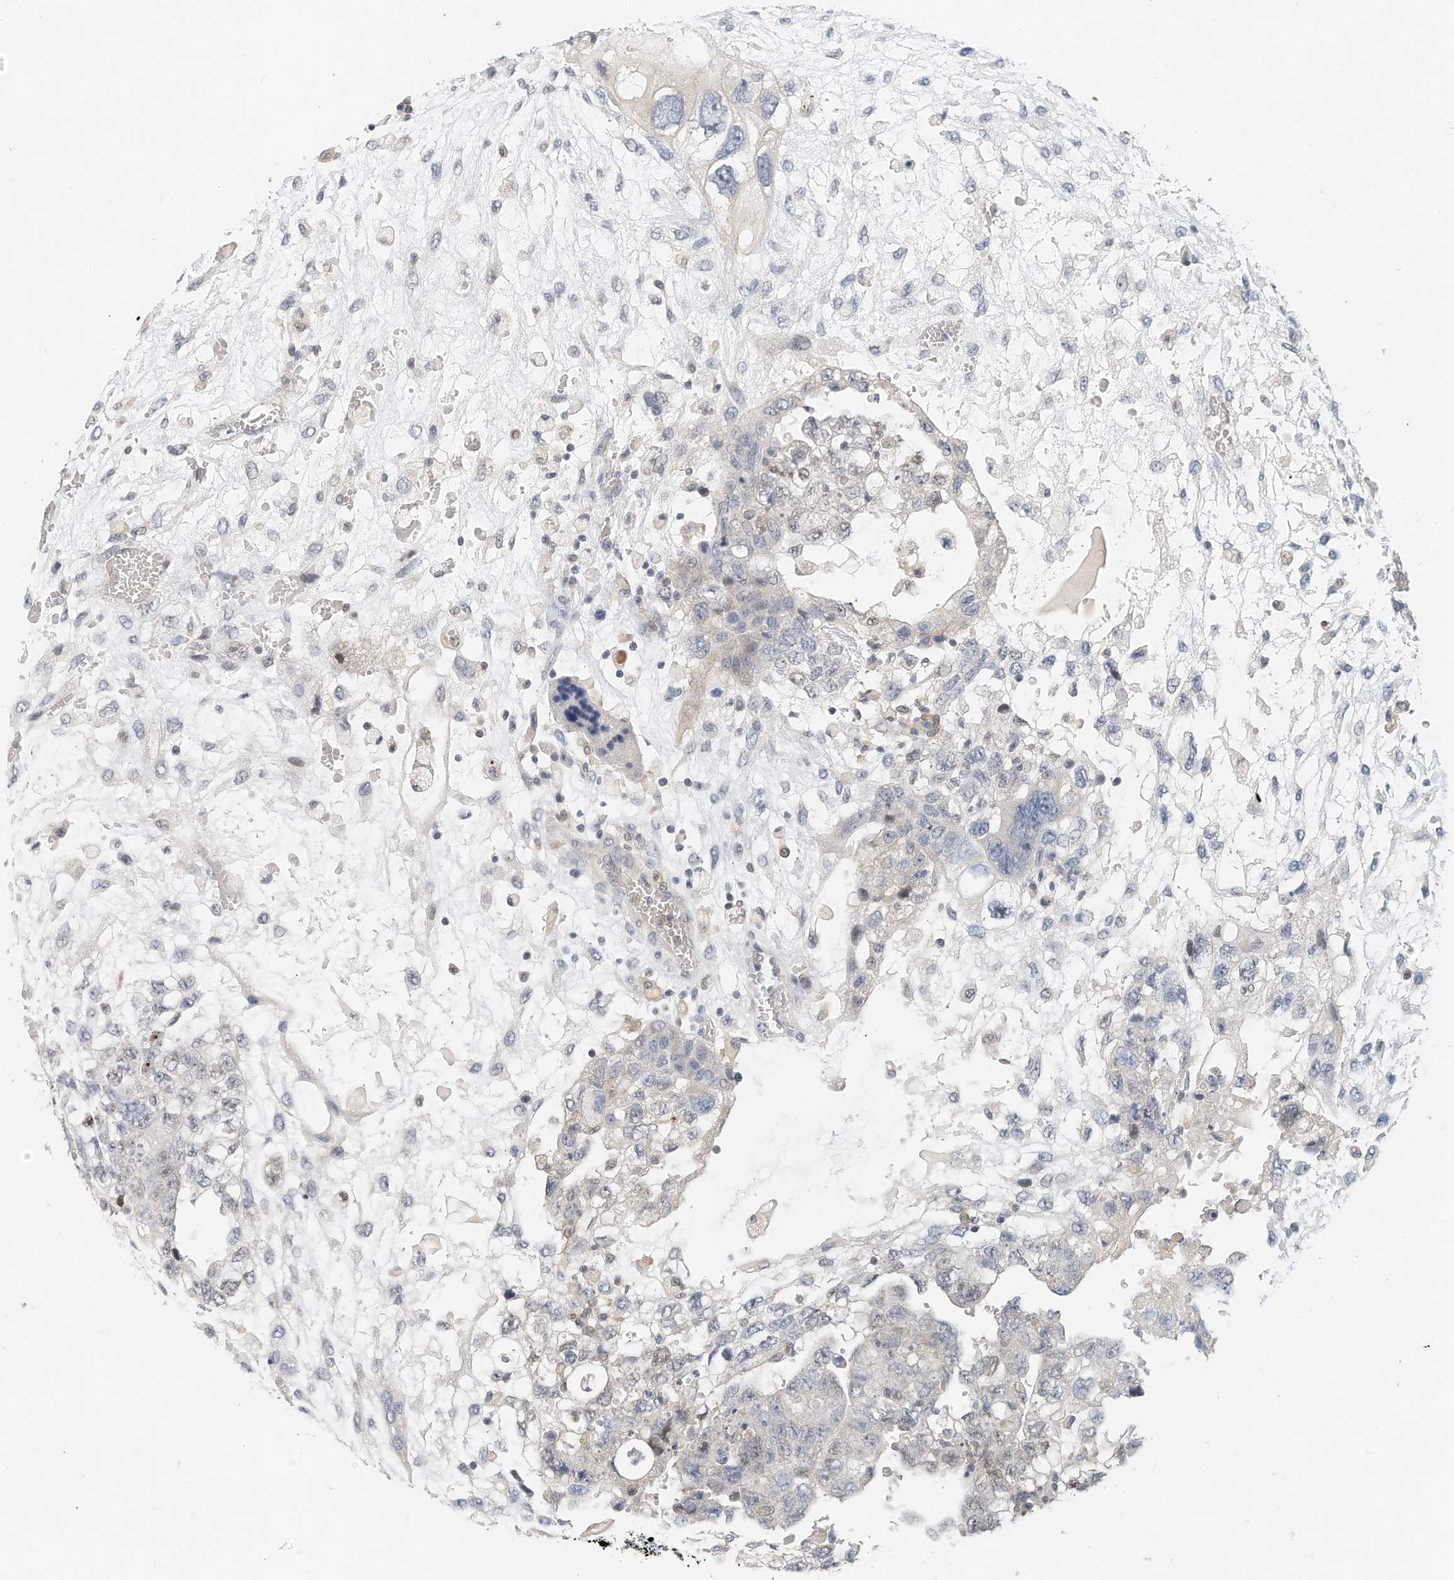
{"staining": {"intensity": "negative", "quantity": "none", "location": "none"}, "tissue": "testis cancer", "cell_type": "Tumor cells", "image_type": "cancer", "snomed": [{"axis": "morphology", "description": "Carcinoma, Embryonal, NOS"}, {"axis": "topography", "description": "Testis"}], "caption": "Immunohistochemistry (IHC) photomicrograph of neoplastic tissue: embryonal carcinoma (testis) stained with DAB (3,3'-diaminobenzidine) shows no significant protein staining in tumor cells.", "gene": "MICAL1", "patient": {"sex": "male", "age": 36}}